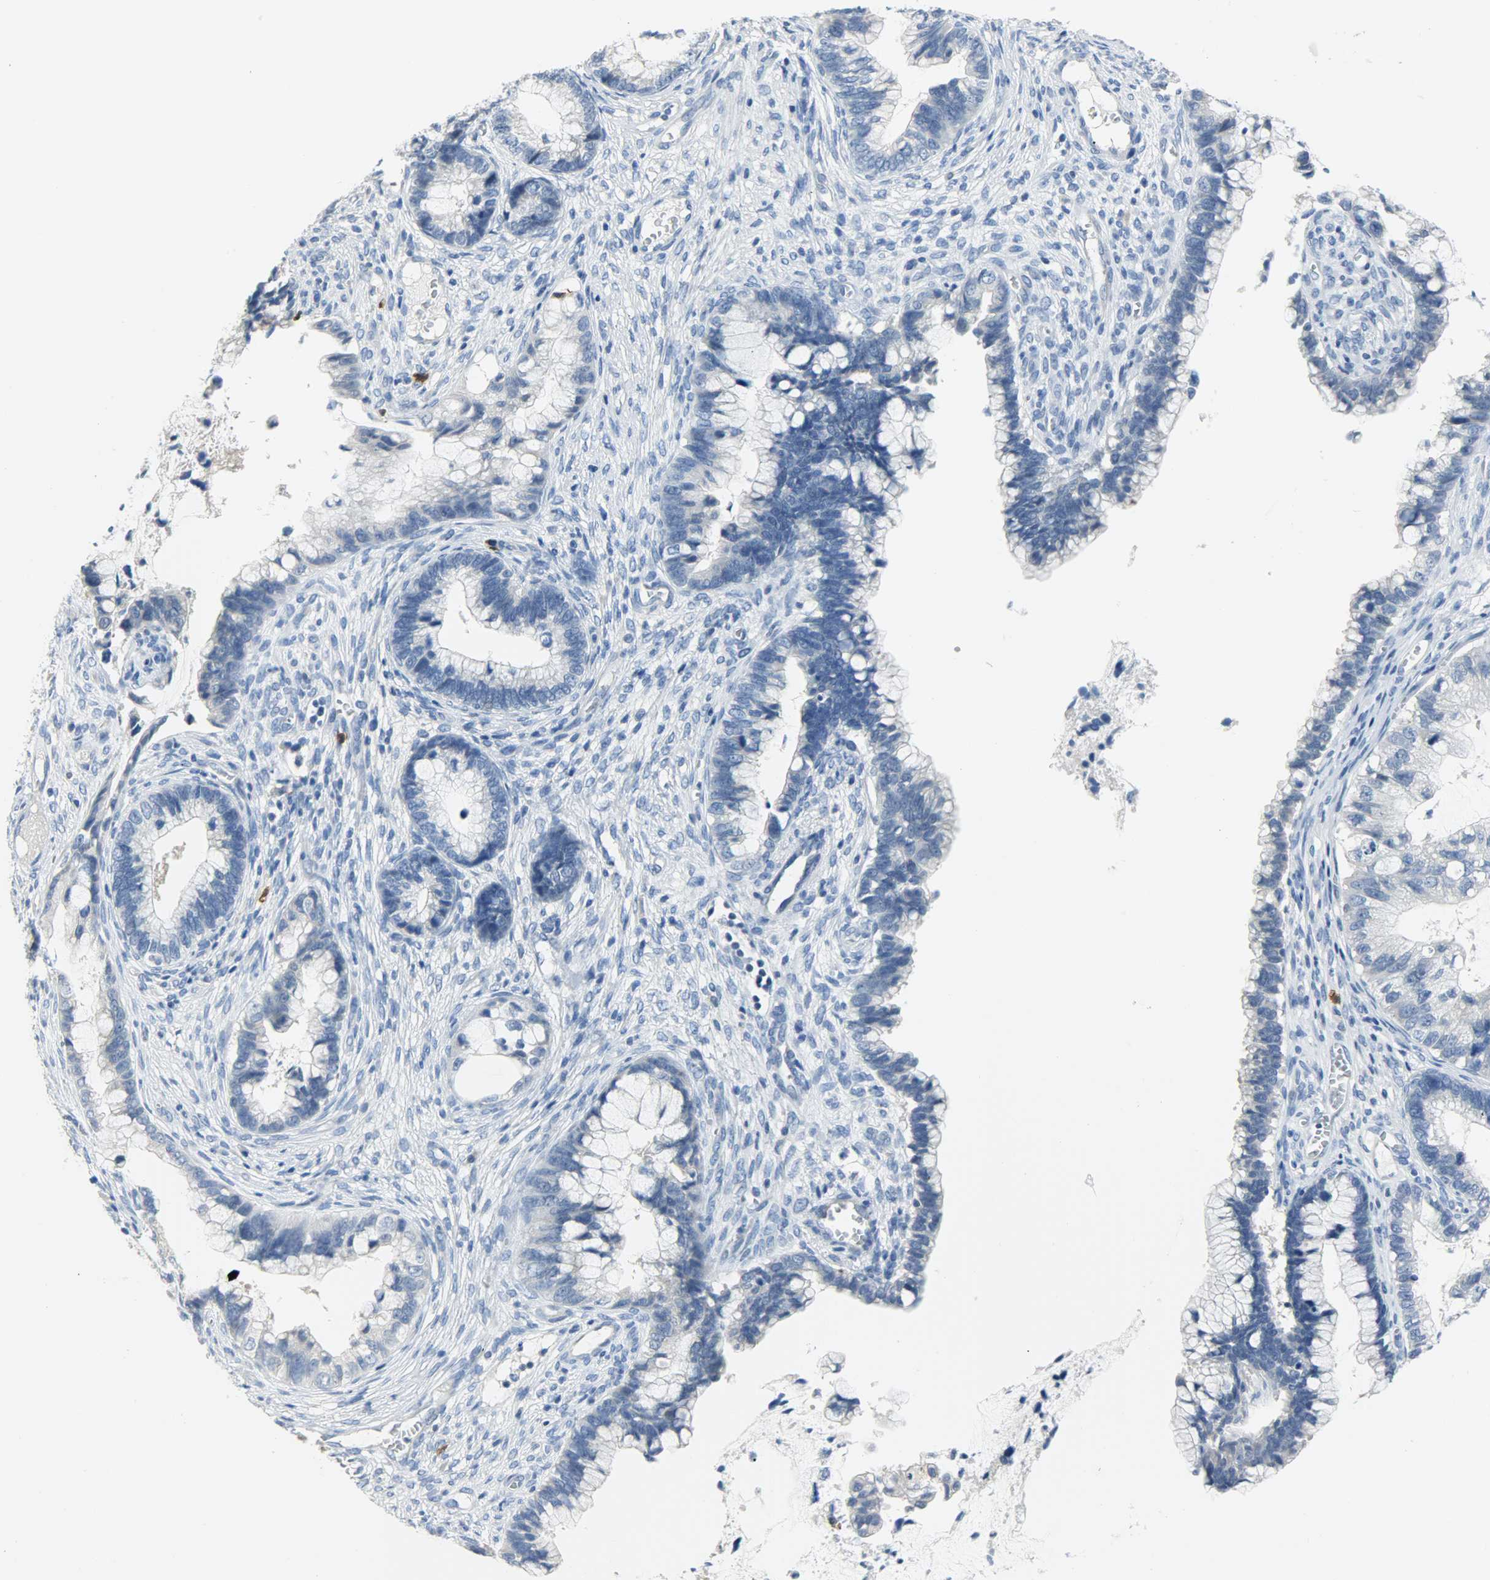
{"staining": {"intensity": "negative", "quantity": "none", "location": "none"}, "tissue": "cervical cancer", "cell_type": "Tumor cells", "image_type": "cancer", "snomed": [{"axis": "morphology", "description": "Adenocarcinoma, NOS"}, {"axis": "topography", "description": "Cervix"}], "caption": "Immunohistochemical staining of cervical cancer (adenocarcinoma) exhibits no significant expression in tumor cells.", "gene": "CEBPE", "patient": {"sex": "female", "age": 44}}